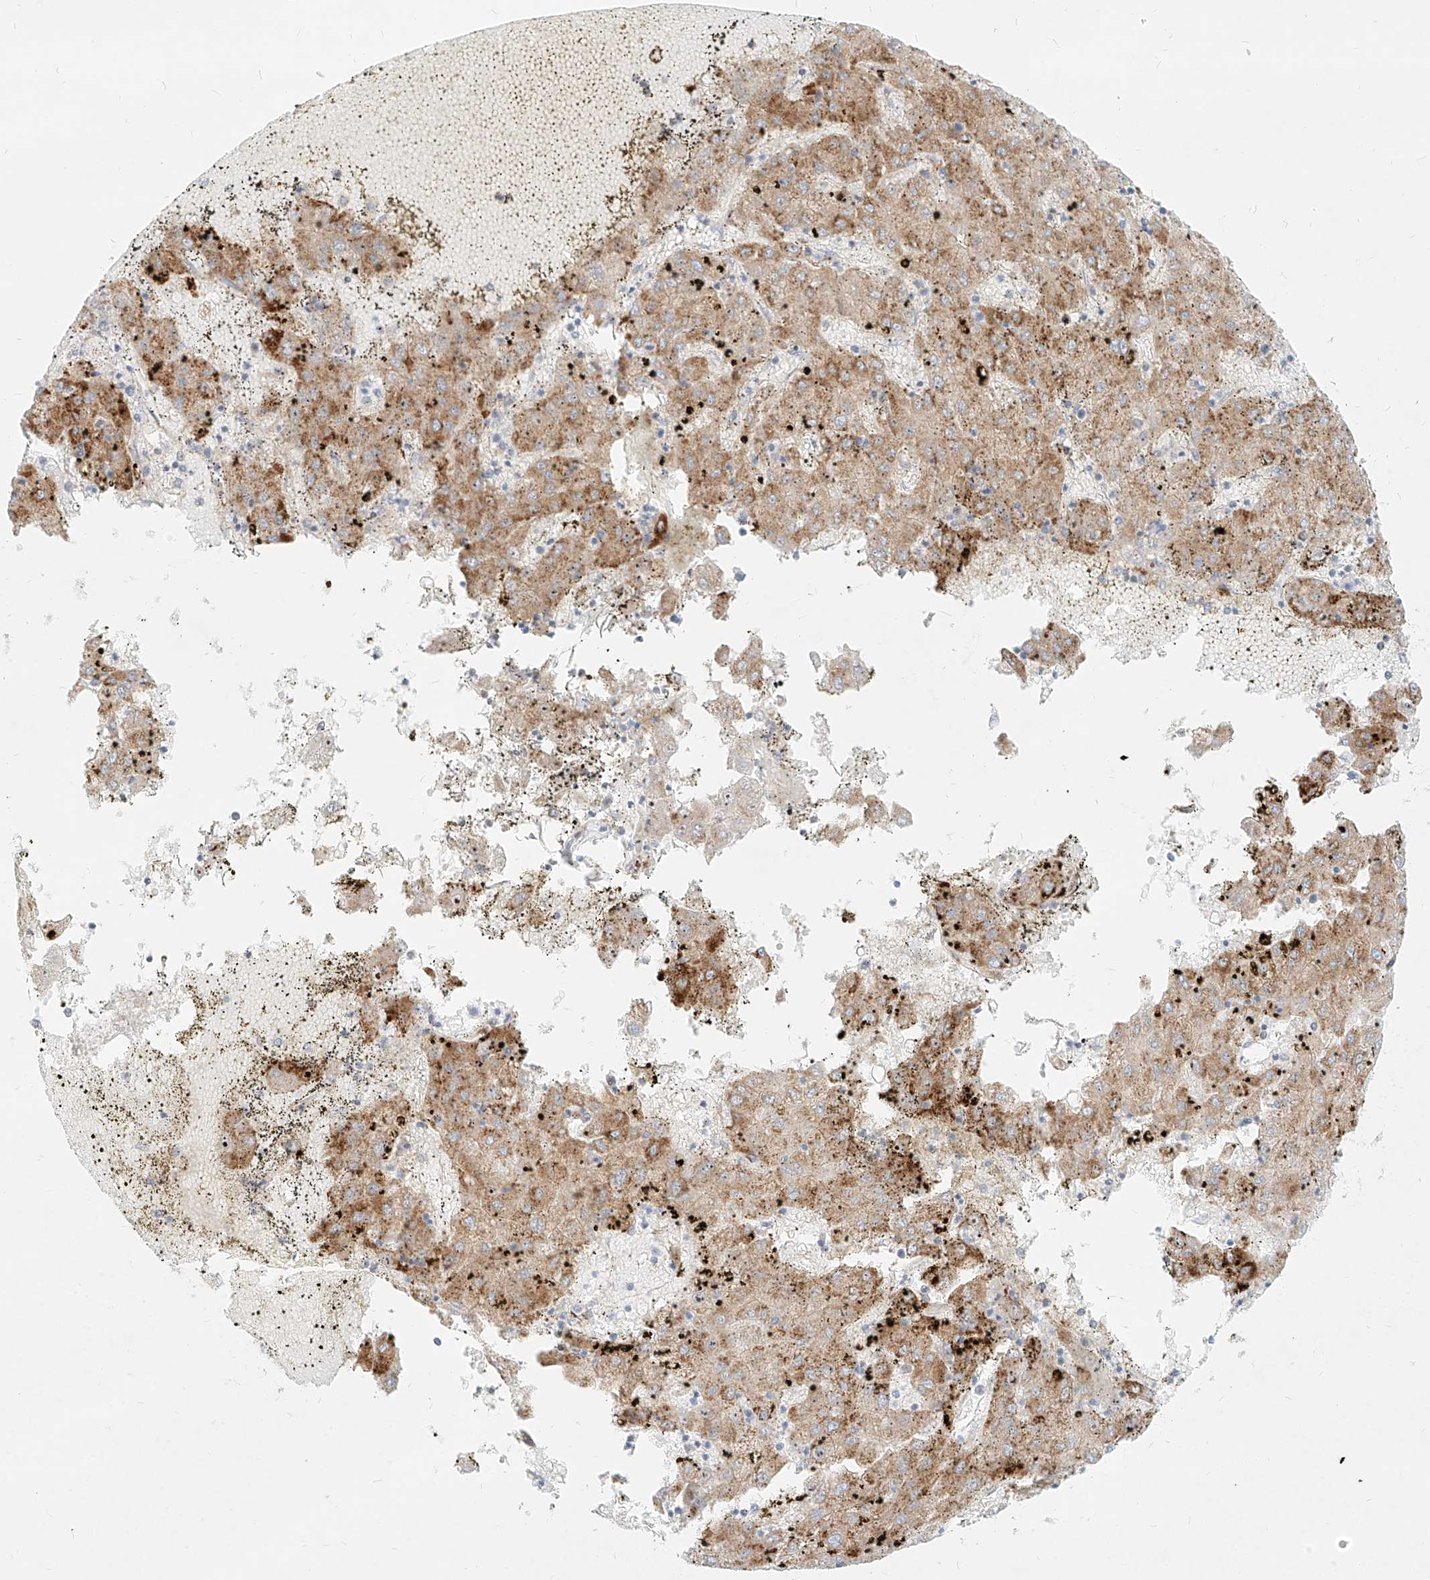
{"staining": {"intensity": "moderate", "quantity": ">75%", "location": "cytoplasmic/membranous"}, "tissue": "liver cancer", "cell_type": "Tumor cells", "image_type": "cancer", "snomed": [{"axis": "morphology", "description": "Carcinoma, Hepatocellular, NOS"}, {"axis": "topography", "description": "Liver"}], "caption": "Tumor cells exhibit medium levels of moderate cytoplasmic/membranous staining in about >75% of cells in human liver hepatocellular carcinoma.", "gene": "MTX2", "patient": {"sex": "male", "age": 72}}